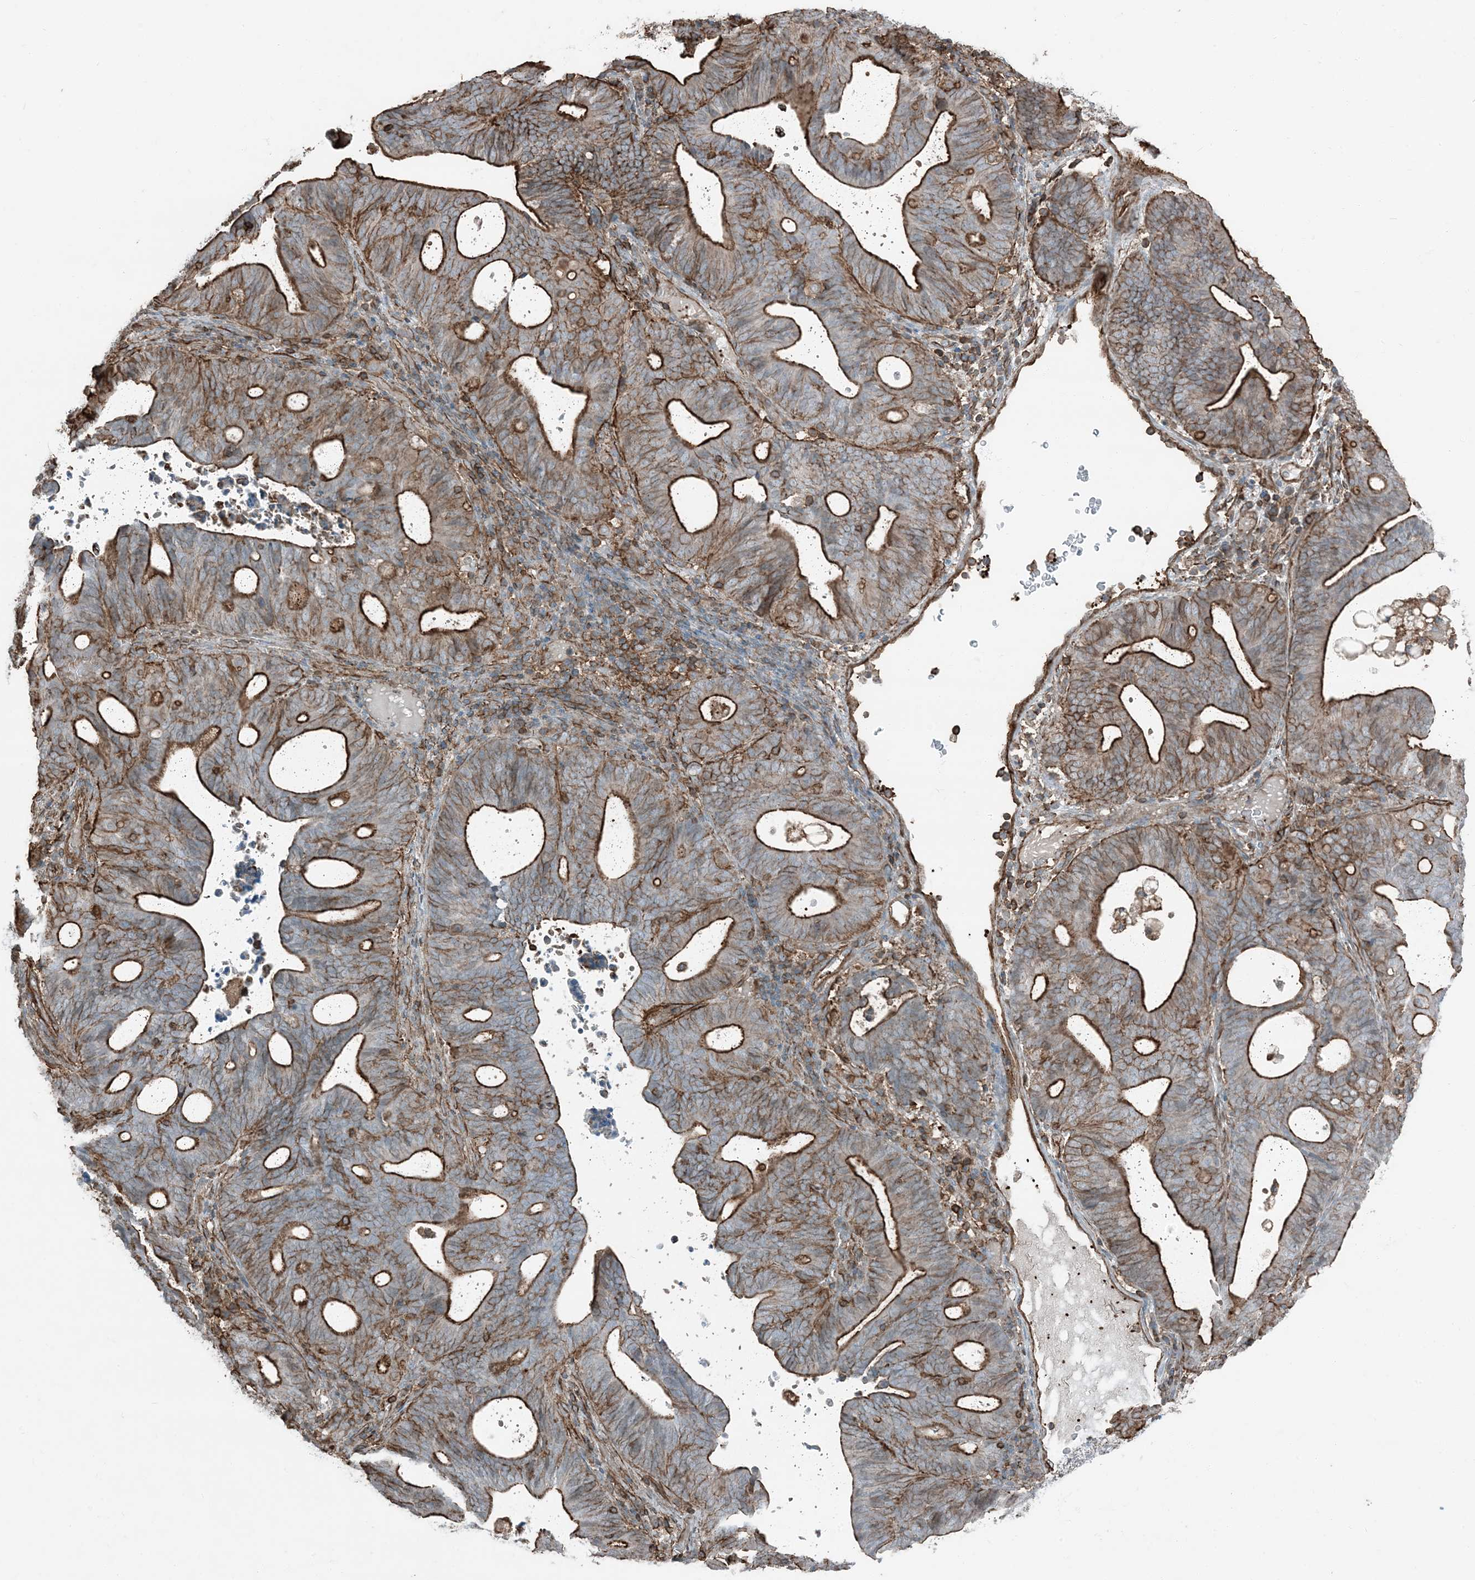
{"staining": {"intensity": "strong", "quantity": ">75%", "location": "cytoplasmic/membranous"}, "tissue": "endometrial cancer", "cell_type": "Tumor cells", "image_type": "cancer", "snomed": [{"axis": "morphology", "description": "Adenocarcinoma, NOS"}, {"axis": "topography", "description": "Uterus"}], "caption": "A high amount of strong cytoplasmic/membranous staining is seen in approximately >75% of tumor cells in endometrial cancer (adenocarcinoma) tissue.", "gene": "APOBEC3C", "patient": {"sex": "female", "age": 83}}